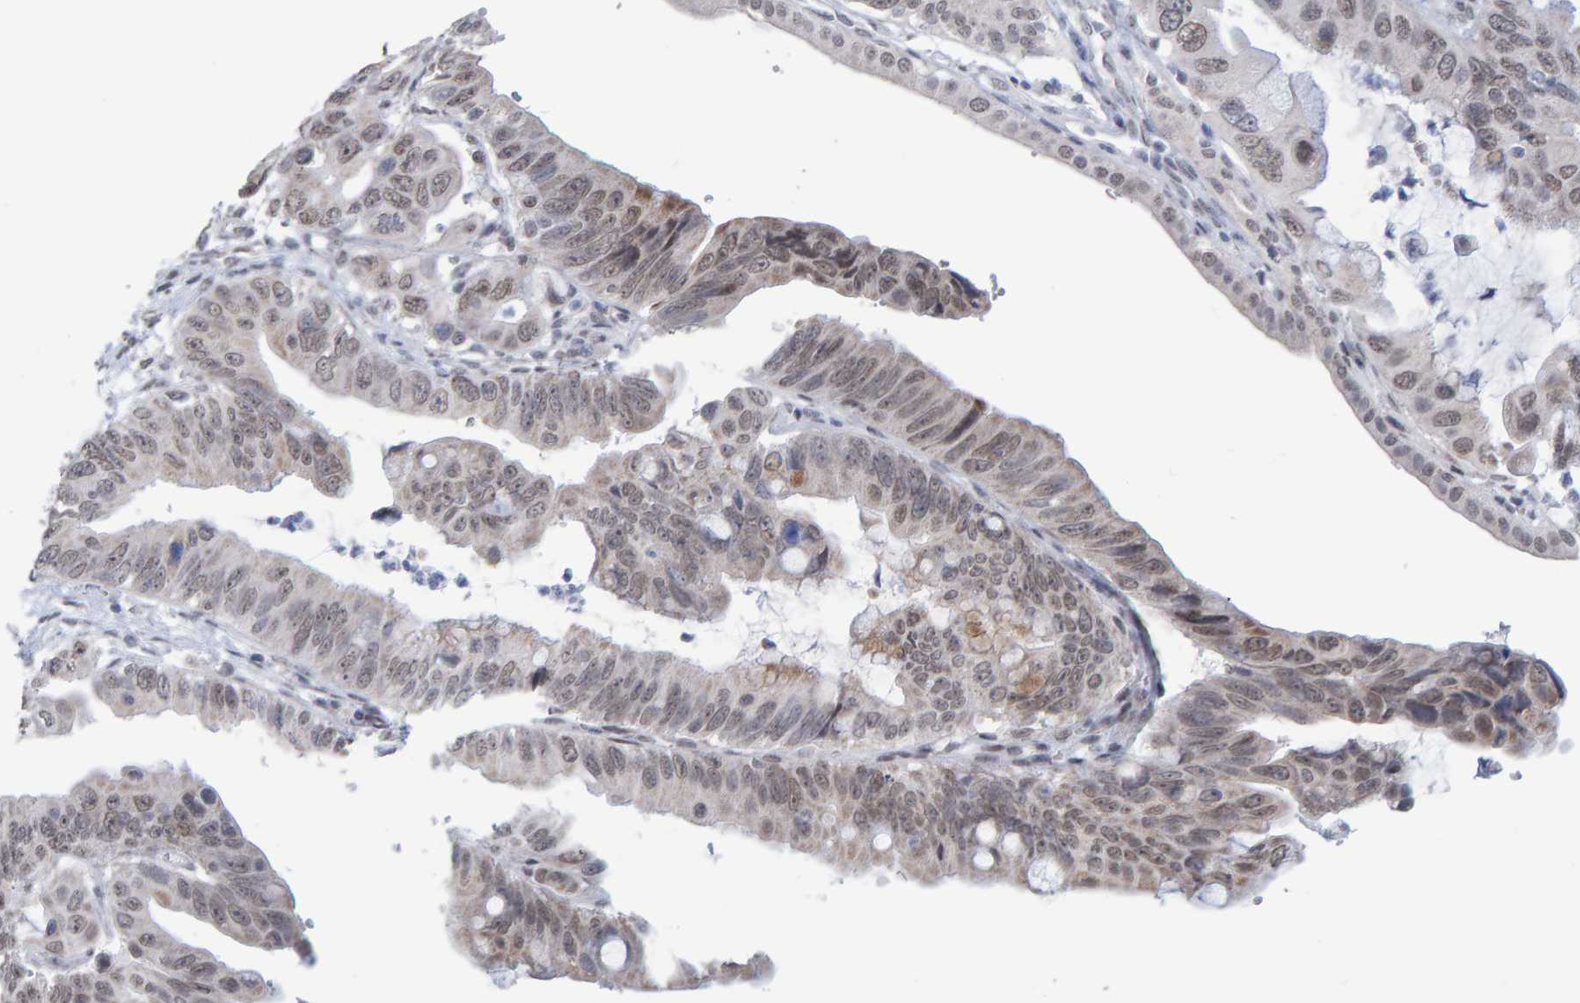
{"staining": {"intensity": "weak", "quantity": "25%-75%", "location": "nuclear"}, "tissue": "pancreatic cancer", "cell_type": "Tumor cells", "image_type": "cancer", "snomed": [{"axis": "morphology", "description": "Adenocarcinoma, NOS"}, {"axis": "topography", "description": "Pancreas"}], "caption": "A high-resolution photomicrograph shows immunohistochemistry (IHC) staining of pancreatic adenocarcinoma, which demonstrates weak nuclear expression in about 25%-75% of tumor cells.", "gene": "USP43", "patient": {"sex": "female", "age": 72}}